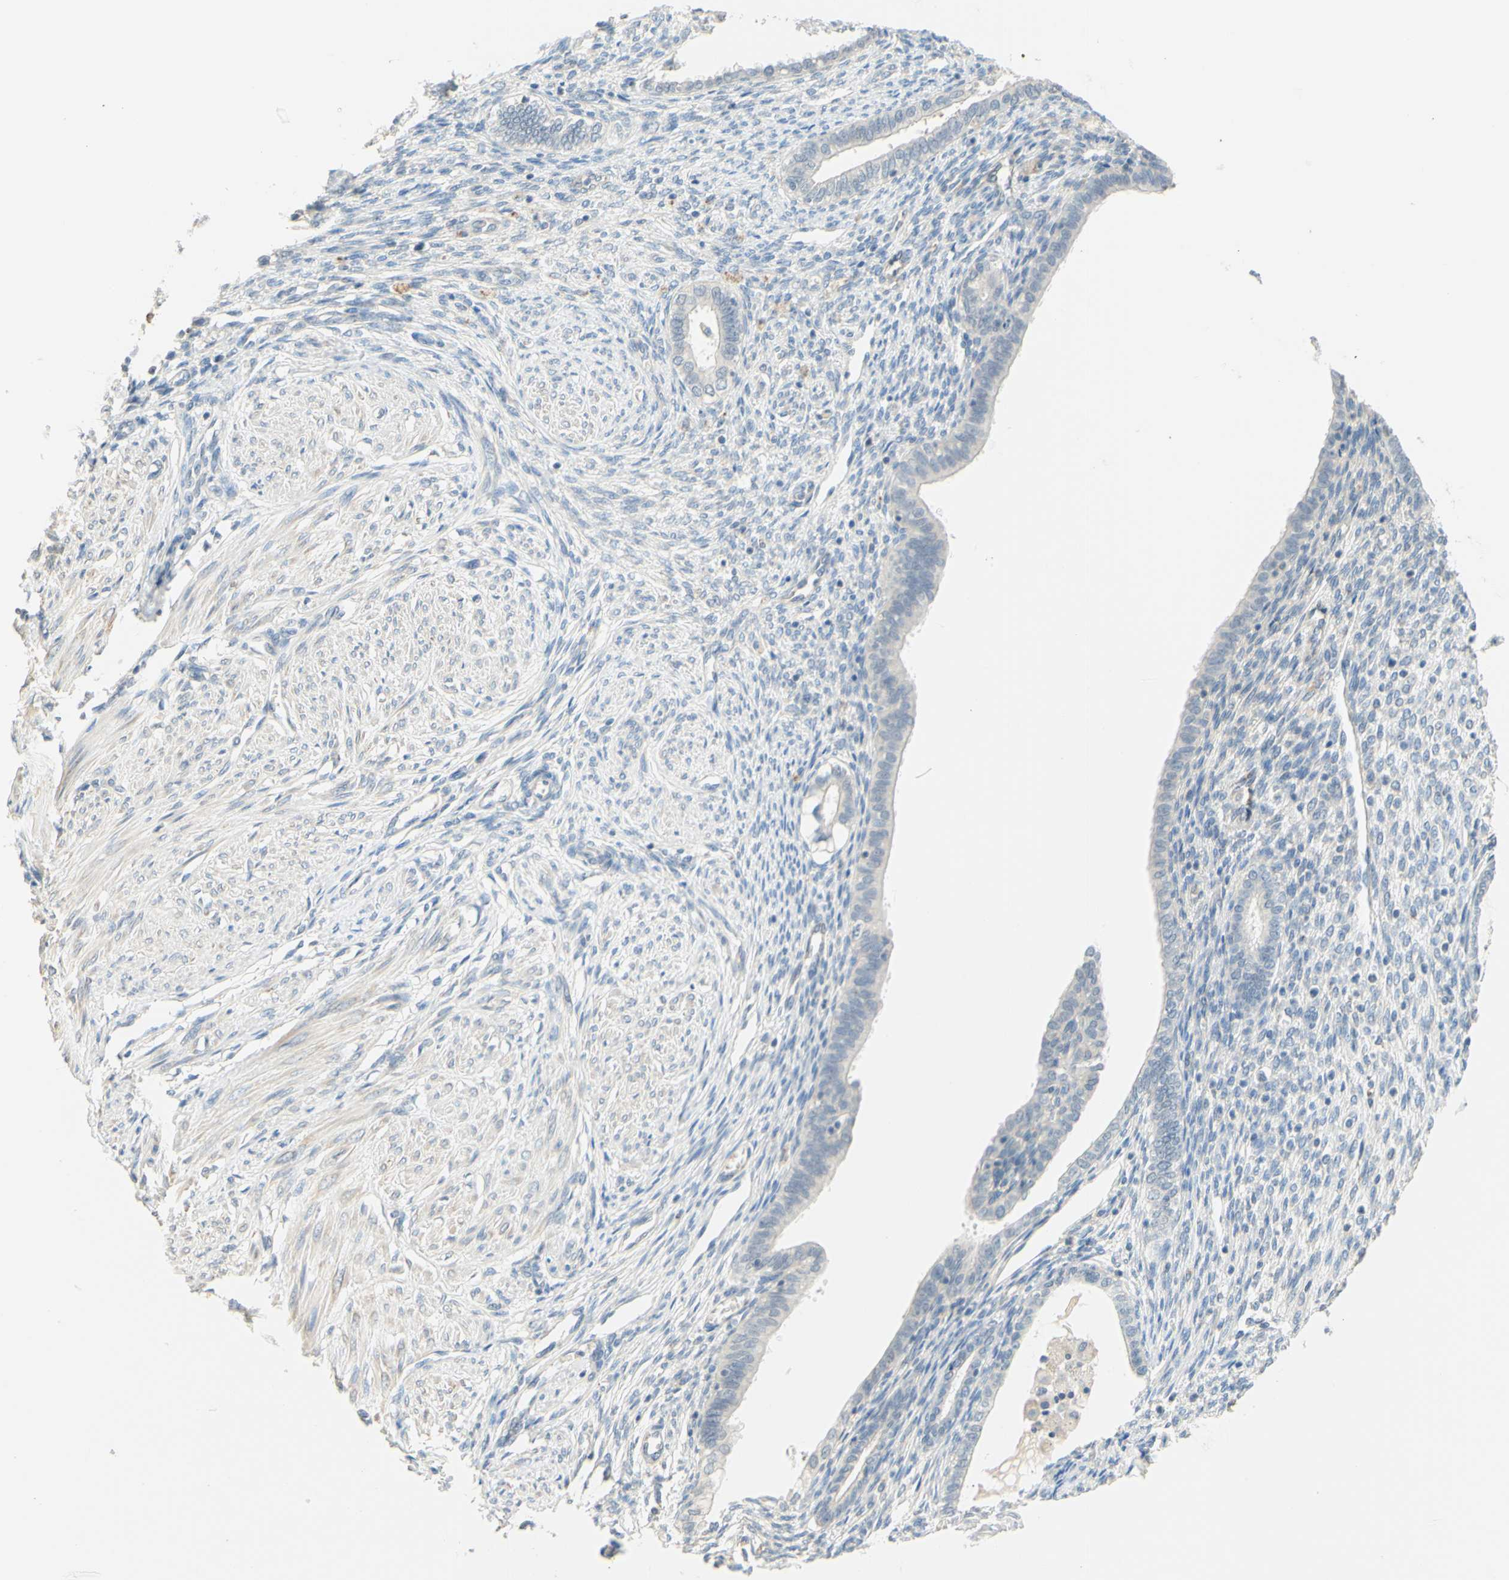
{"staining": {"intensity": "negative", "quantity": "none", "location": "none"}, "tissue": "endometrium", "cell_type": "Cells in endometrial stroma", "image_type": "normal", "snomed": [{"axis": "morphology", "description": "Normal tissue, NOS"}, {"axis": "topography", "description": "Endometrium"}], "caption": "Image shows no significant protein staining in cells in endometrial stroma of unremarkable endometrium. (DAB IHC with hematoxylin counter stain).", "gene": "MAG", "patient": {"sex": "female", "age": 72}}